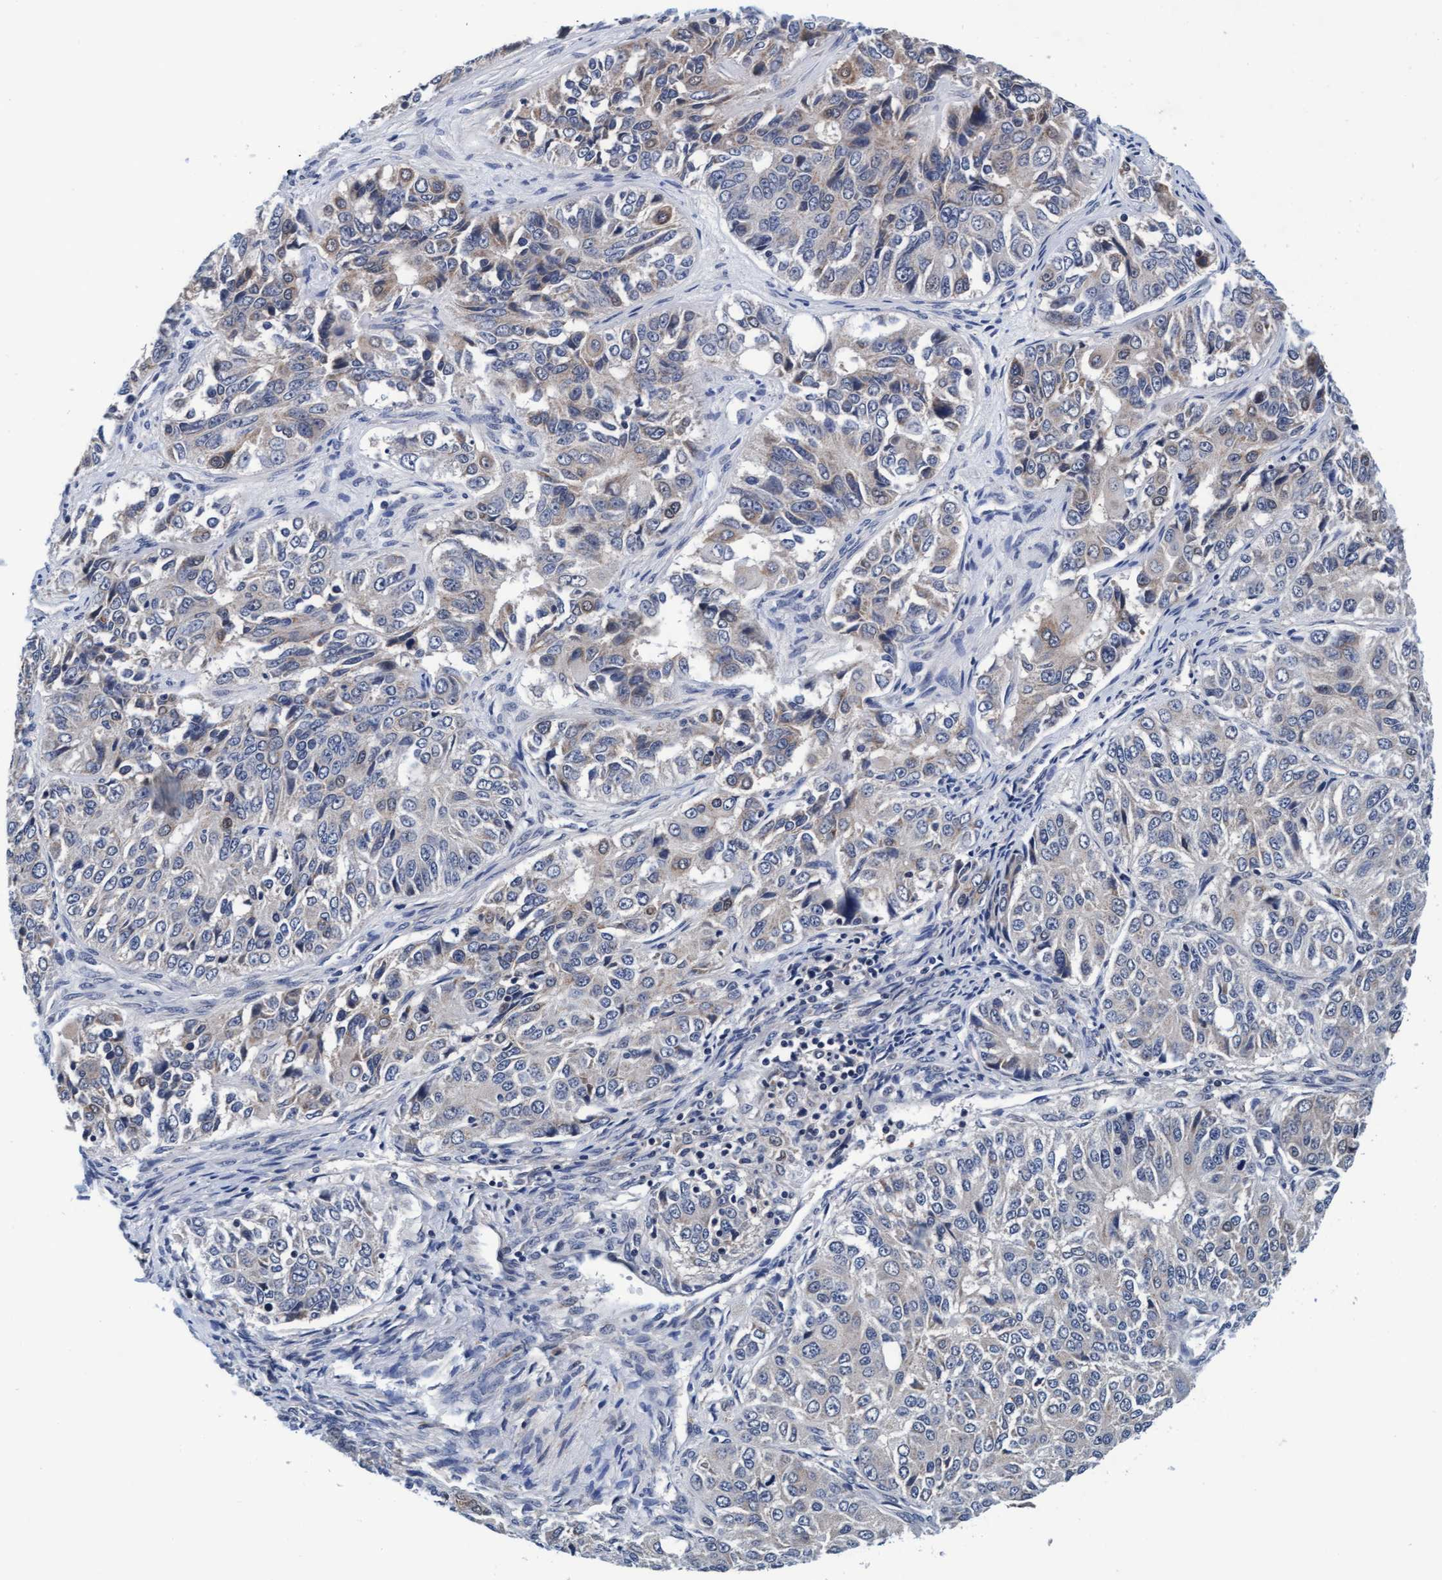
{"staining": {"intensity": "weak", "quantity": "<25%", "location": "cytoplasmic/membranous"}, "tissue": "ovarian cancer", "cell_type": "Tumor cells", "image_type": "cancer", "snomed": [{"axis": "morphology", "description": "Carcinoma, endometroid"}, {"axis": "topography", "description": "Ovary"}], "caption": "High power microscopy photomicrograph of an immunohistochemistry histopathology image of ovarian cancer (endometroid carcinoma), revealing no significant positivity in tumor cells. The staining is performed using DAB (3,3'-diaminobenzidine) brown chromogen with nuclei counter-stained in using hematoxylin.", "gene": "EFCAB13", "patient": {"sex": "female", "age": 51}}